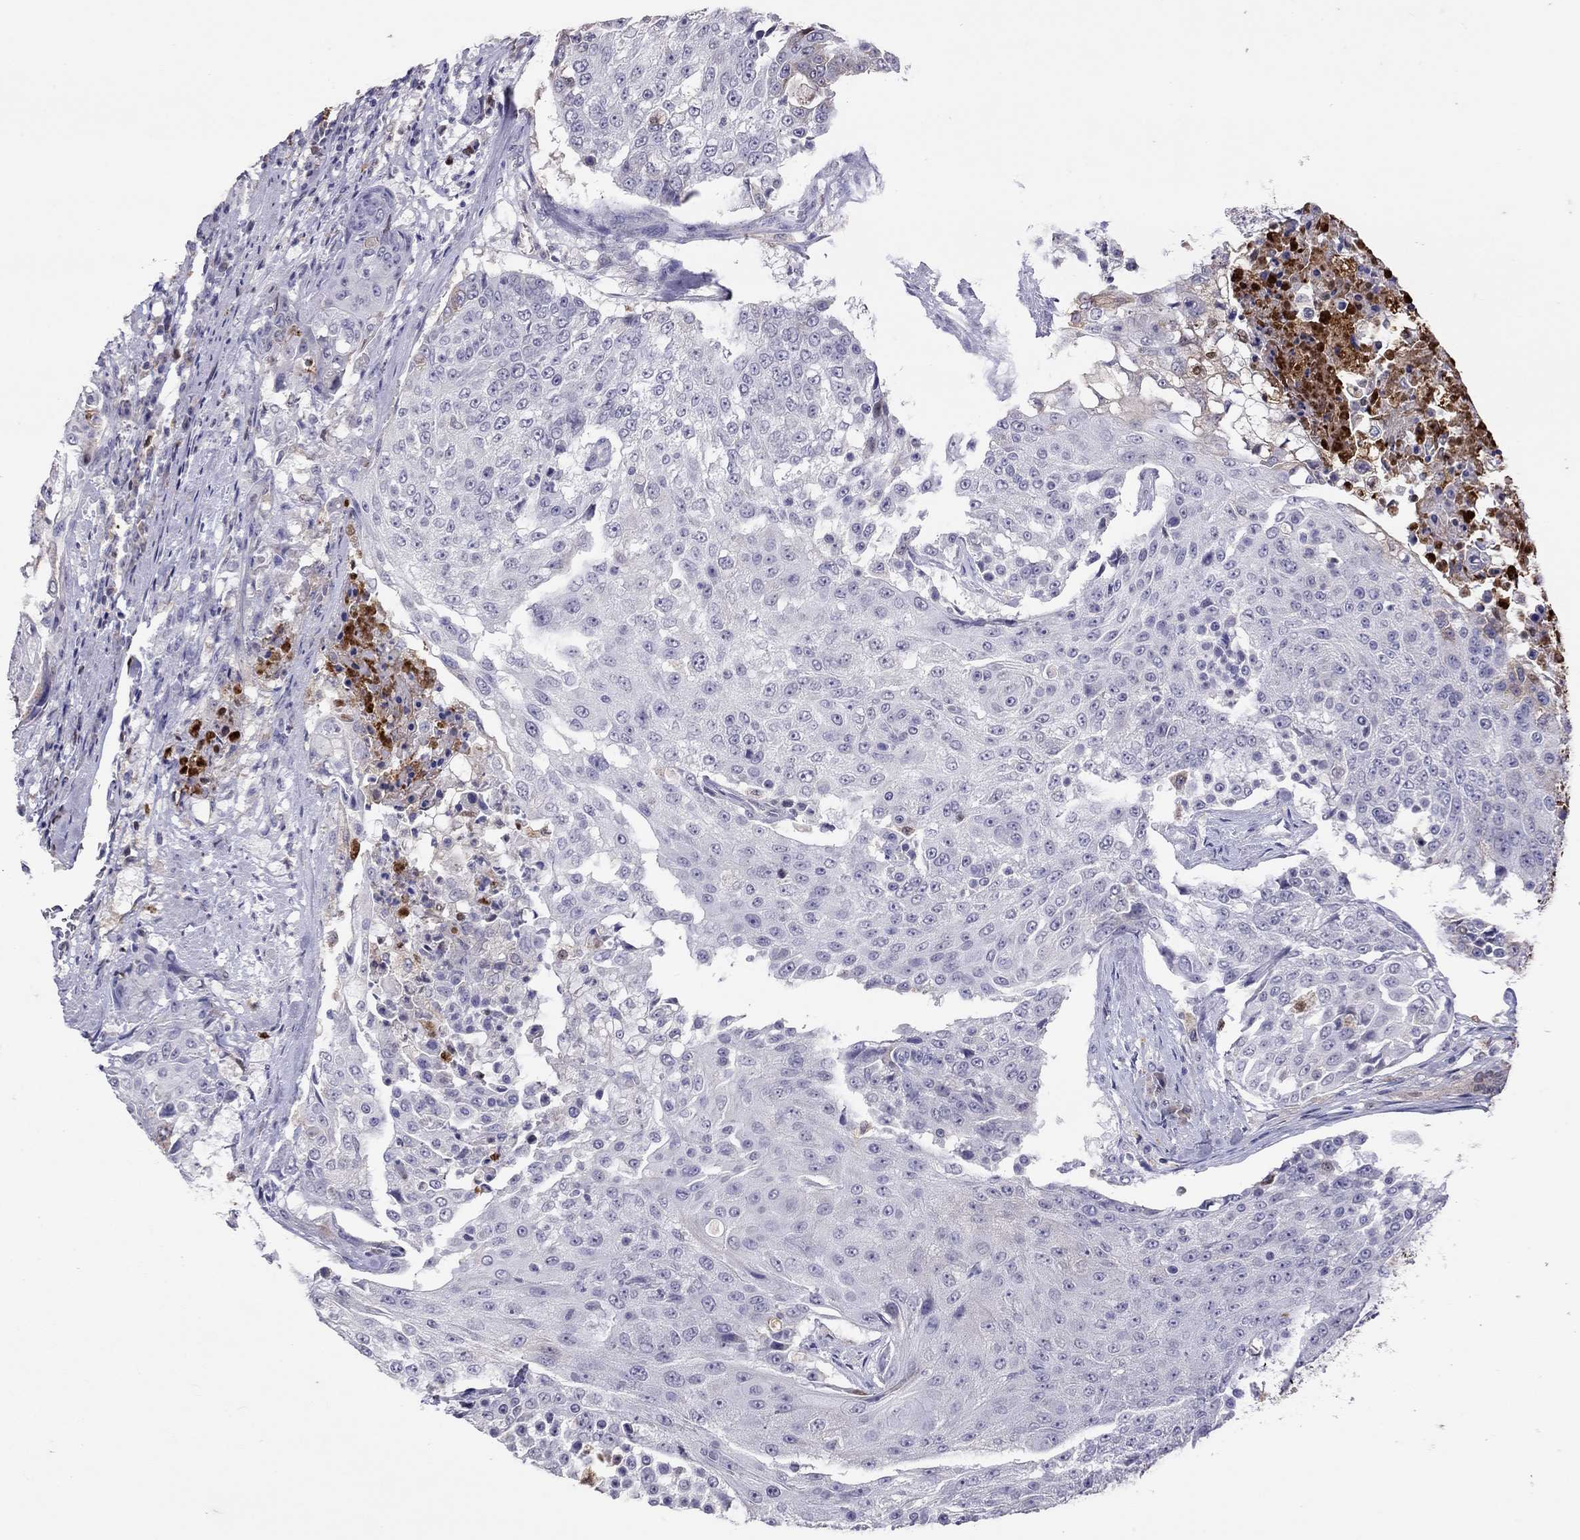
{"staining": {"intensity": "negative", "quantity": "none", "location": "none"}, "tissue": "urothelial cancer", "cell_type": "Tumor cells", "image_type": "cancer", "snomed": [{"axis": "morphology", "description": "Urothelial carcinoma, High grade"}, {"axis": "topography", "description": "Urinary bladder"}], "caption": "IHC image of neoplastic tissue: human urothelial carcinoma (high-grade) stained with DAB (3,3'-diaminobenzidine) shows no significant protein expression in tumor cells.", "gene": "SERPINA3", "patient": {"sex": "female", "age": 63}}